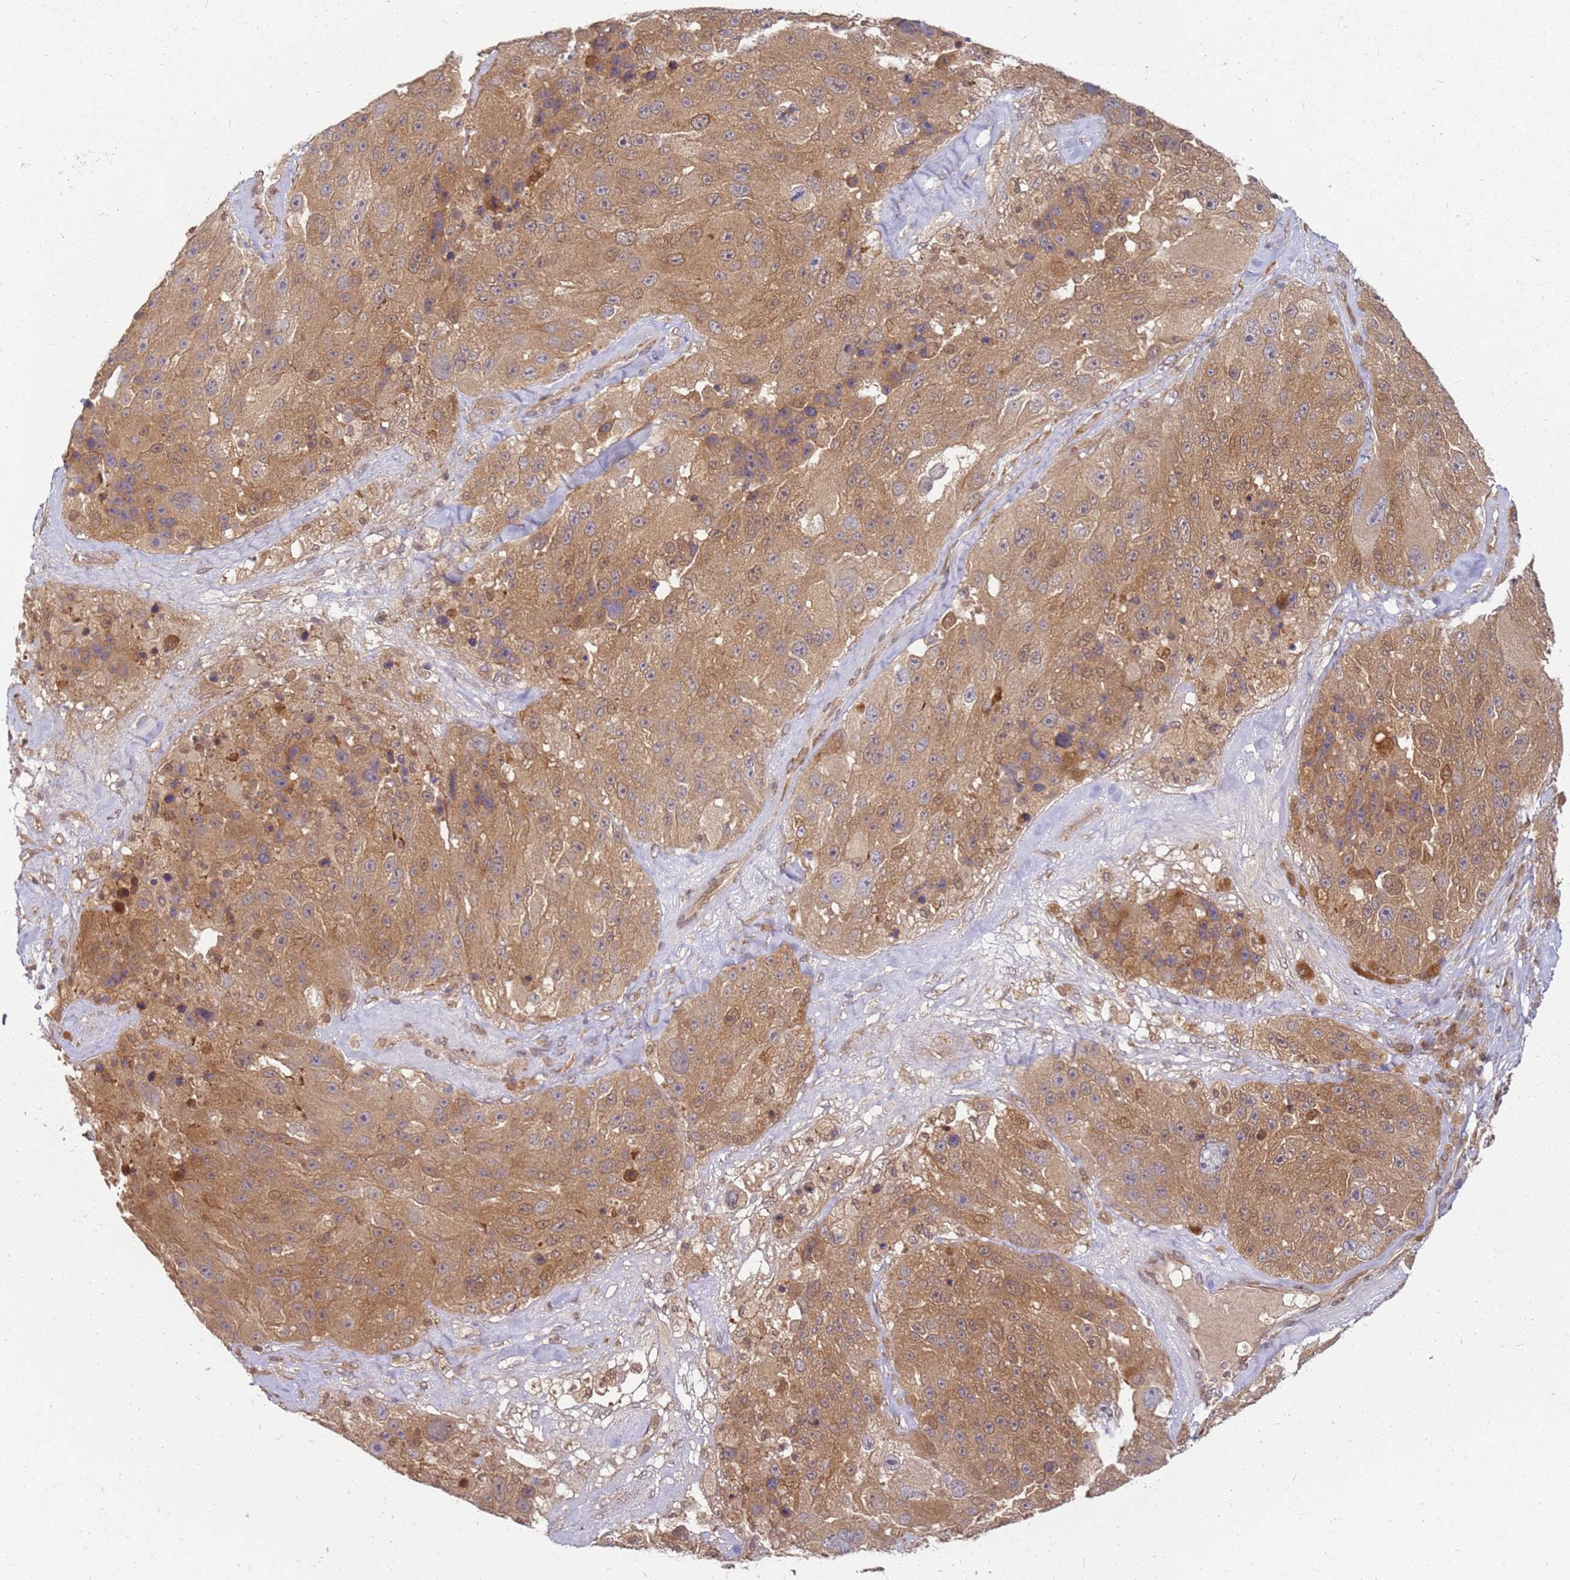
{"staining": {"intensity": "moderate", "quantity": ">75%", "location": "cytoplasmic/membranous,nuclear"}, "tissue": "melanoma", "cell_type": "Tumor cells", "image_type": "cancer", "snomed": [{"axis": "morphology", "description": "Malignant melanoma, Metastatic site"}, {"axis": "topography", "description": "Lymph node"}], "caption": "DAB immunohistochemical staining of melanoma displays moderate cytoplasmic/membranous and nuclear protein expression in approximately >75% of tumor cells.", "gene": "NUDT14", "patient": {"sex": "male", "age": 62}}